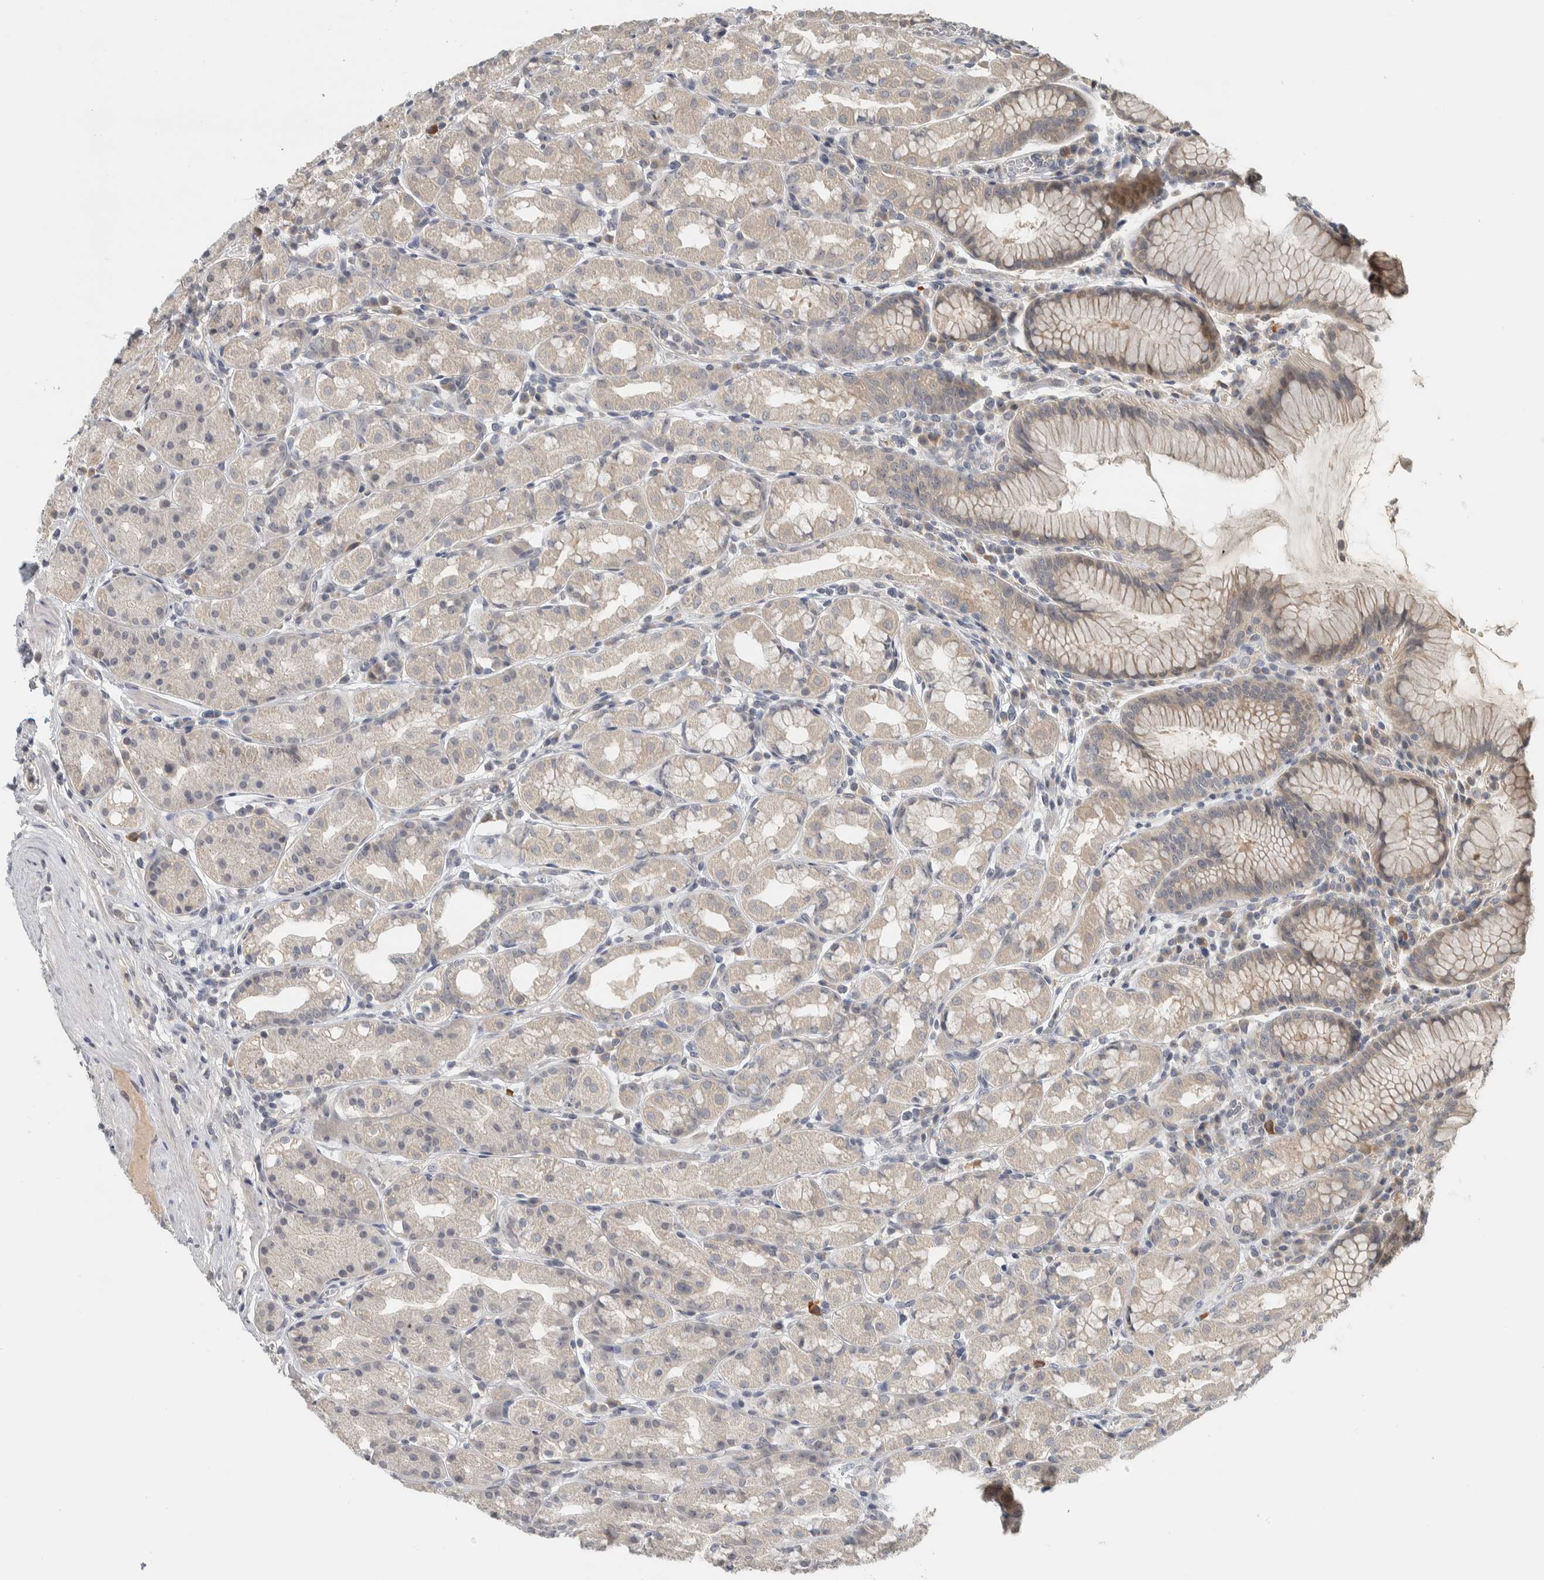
{"staining": {"intensity": "weak", "quantity": "<25%", "location": "cytoplasmic/membranous"}, "tissue": "stomach", "cell_type": "Glandular cells", "image_type": "normal", "snomed": [{"axis": "morphology", "description": "Normal tissue, NOS"}, {"axis": "topography", "description": "Stomach, lower"}], "caption": "A high-resolution photomicrograph shows IHC staining of unremarkable stomach, which reveals no significant expression in glandular cells.", "gene": "AFP", "patient": {"sex": "female", "age": 56}}